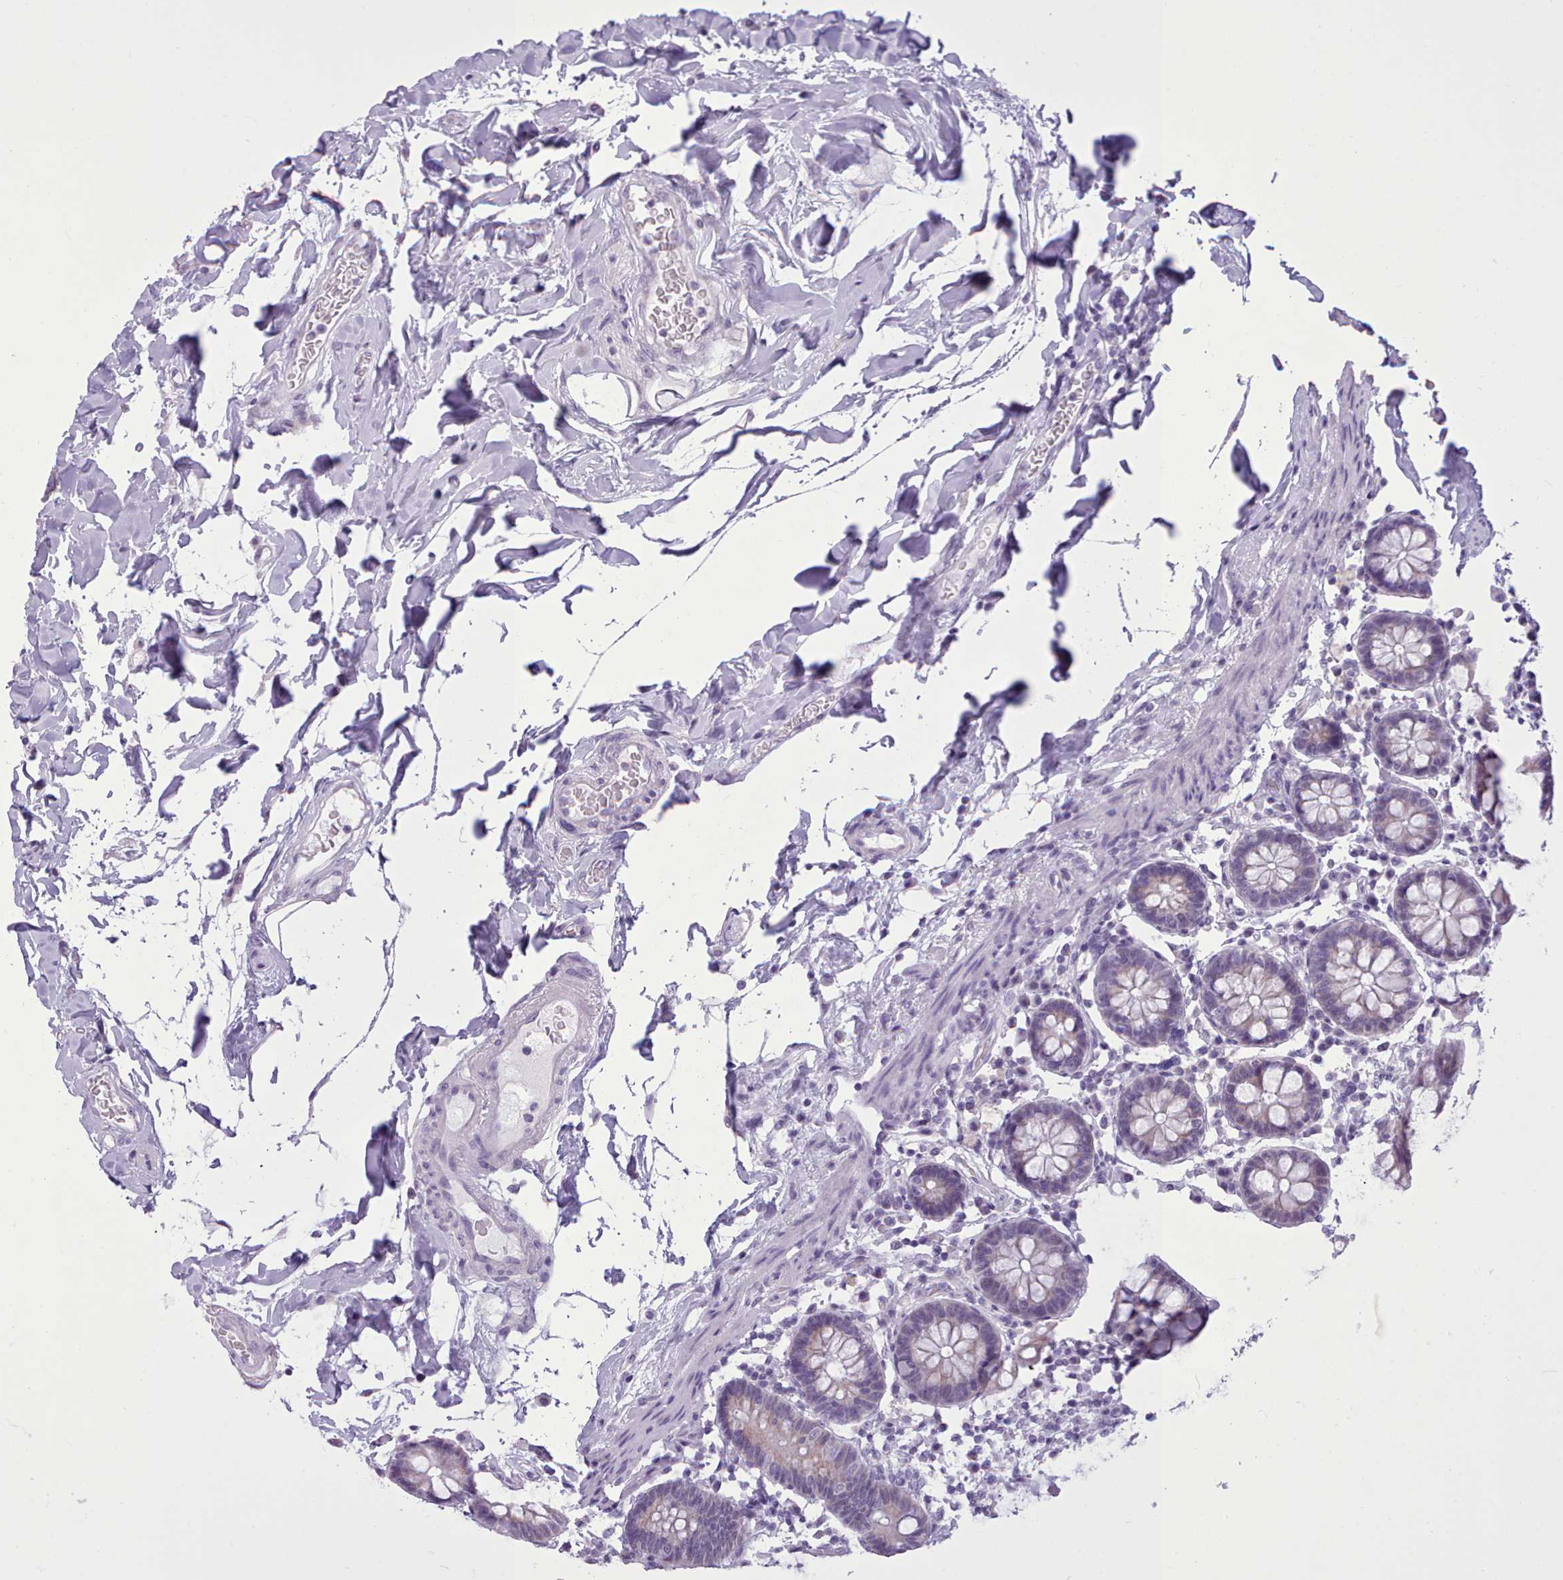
{"staining": {"intensity": "negative", "quantity": "none", "location": "none"}, "tissue": "colon", "cell_type": "Endothelial cells", "image_type": "normal", "snomed": [{"axis": "morphology", "description": "Normal tissue, NOS"}, {"axis": "topography", "description": "Colon"}], "caption": "Normal colon was stained to show a protein in brown. There is no significant staining in endothelial cells. (DAB (3,3'-diaminobenzidine) immunohistochemistry (IHC) with hematoxylin counter stain).", "gene": "FBXO48", "patient": {"sex": "female", "age": 79}}